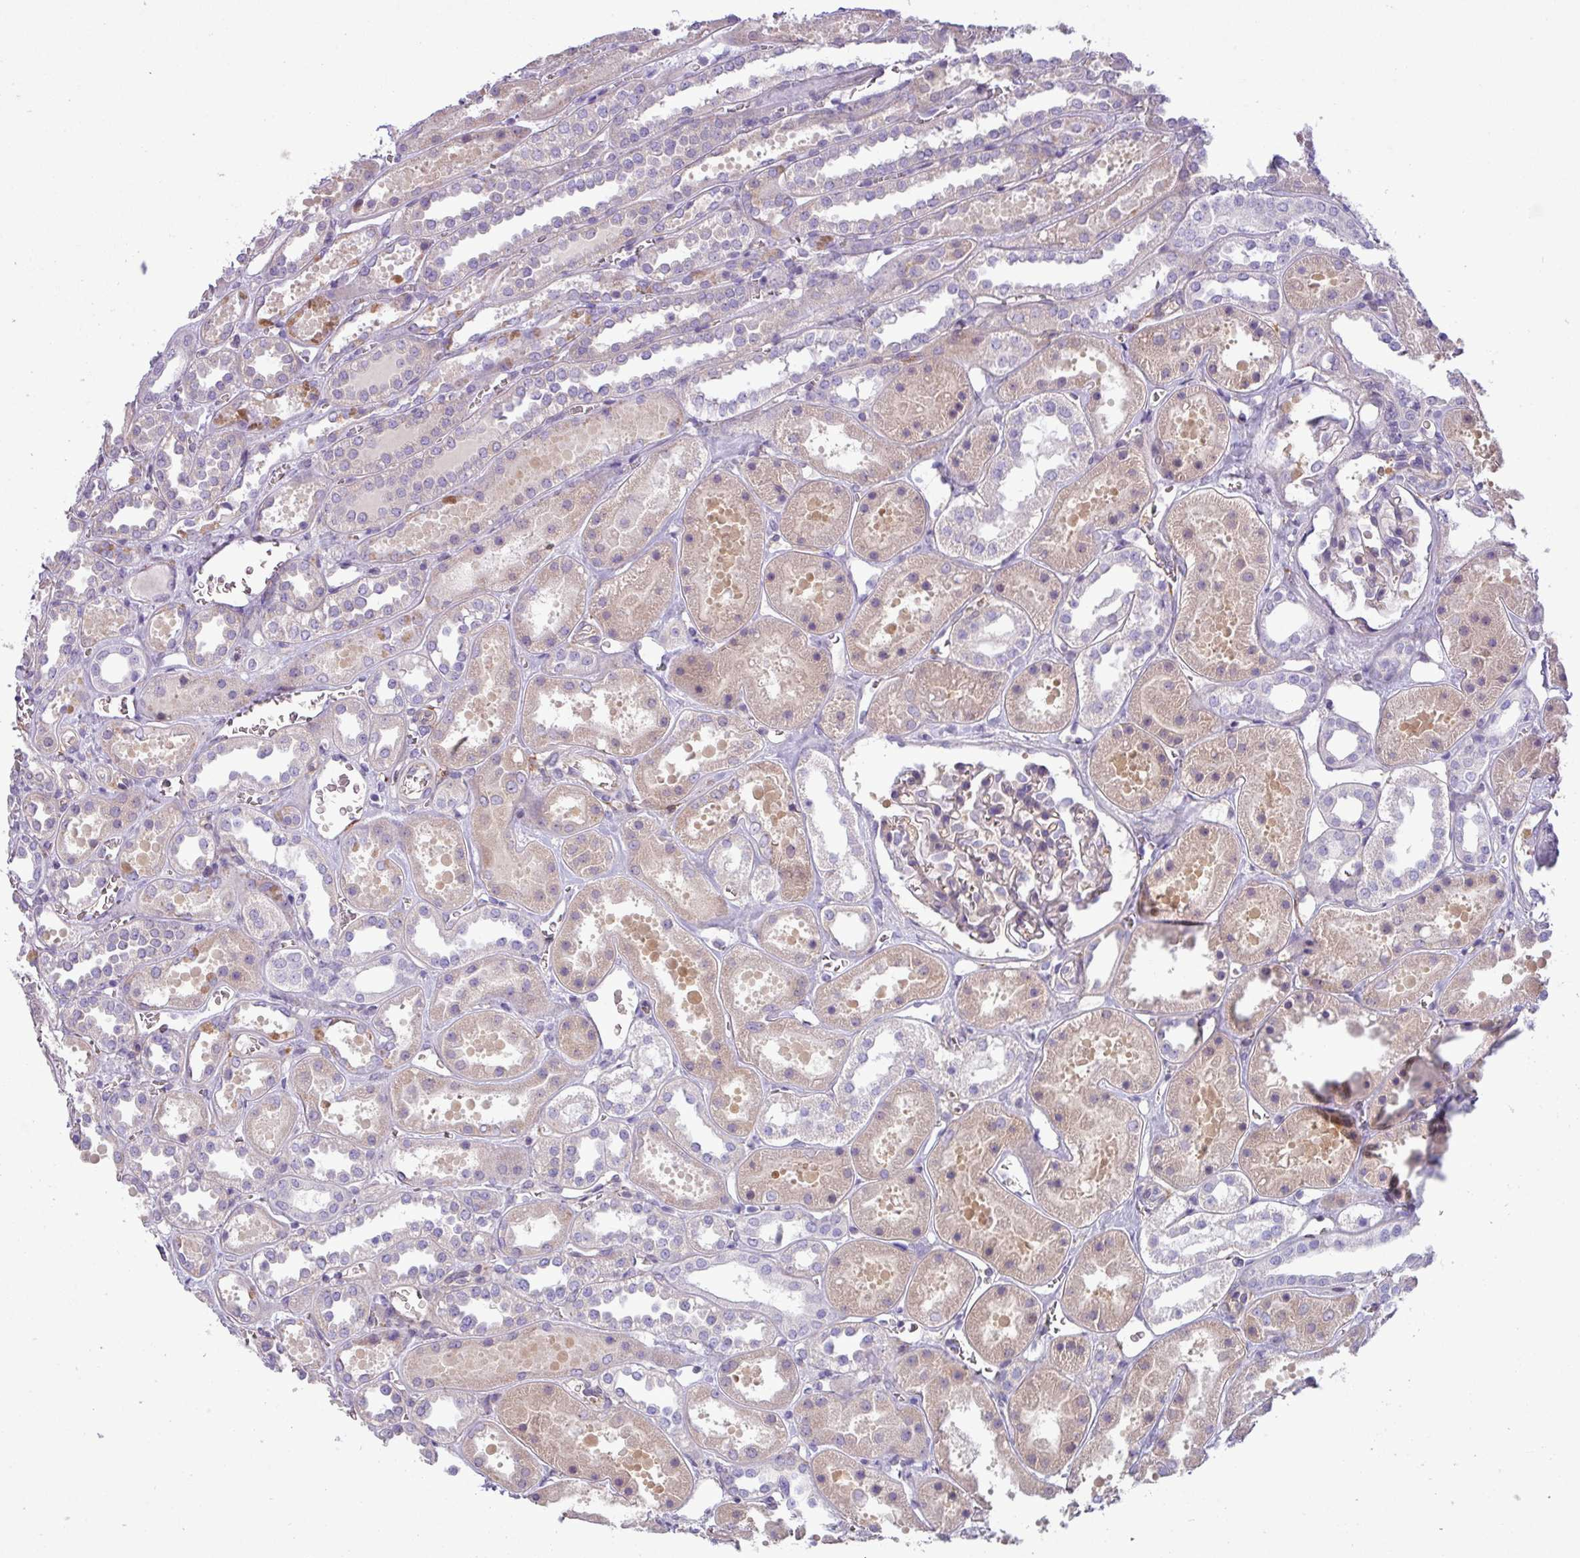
{"staining": {"intensity": "weak", "quantity": "25%-75%", "location": "cytoplasmic/membranous"}, "tissue": "kidney", "cell_type": "Cells in glomeruli", "image_type": "normal", "snomed": [{"axis": "morphology", "description": "Normal tissue, NOS"}, {"axis": "topography", "description": "Kidney"}], "caption": "A brown stain labels weak cytoplasmic/membranous expression of a protein in cells in glomeruli of benign human kidney.", "gene": "KIRREL3", "patient": {"sex": "female", "age": 41}}